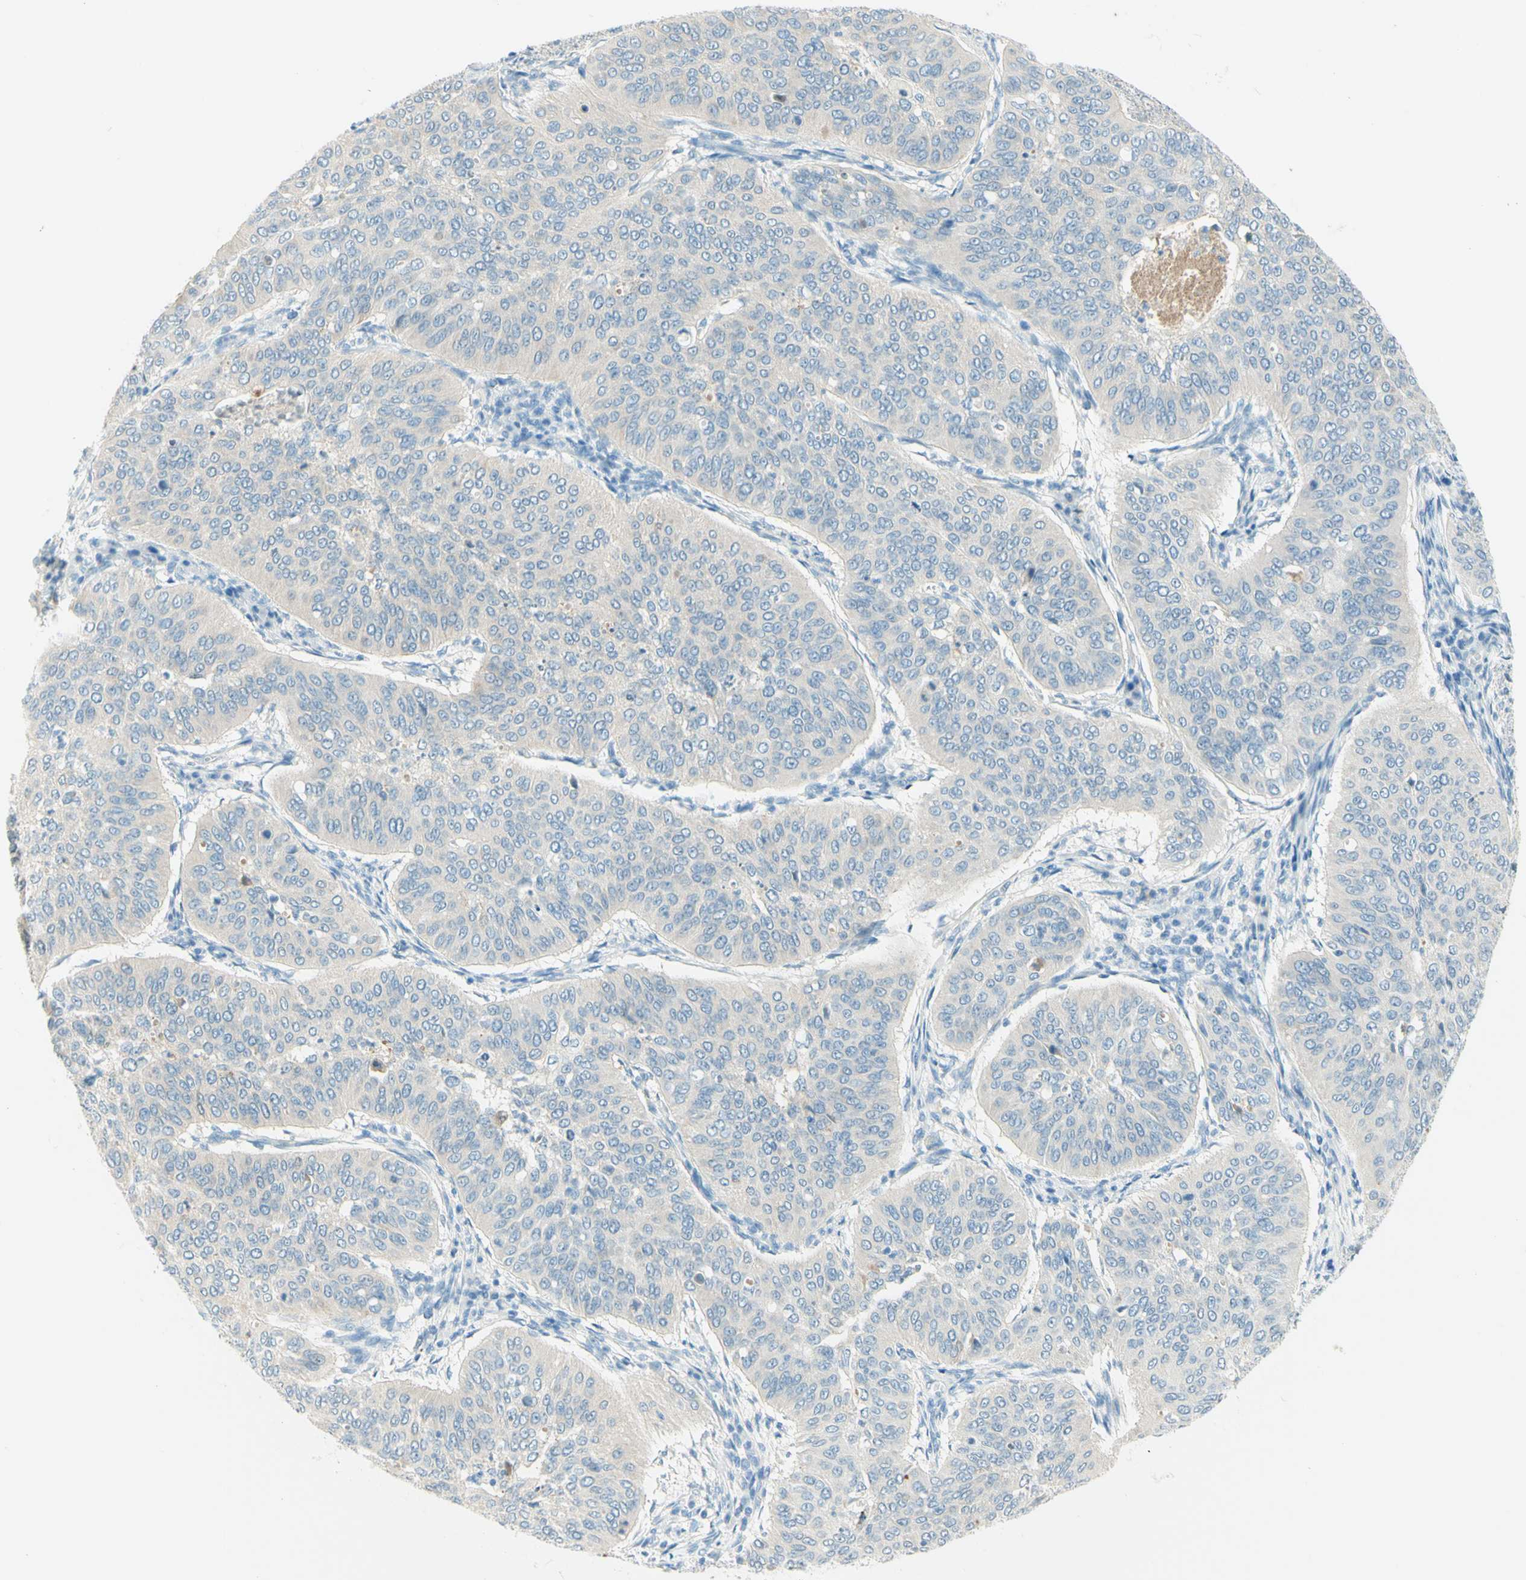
{"staining": {"intensity": "negative", "quantity": "none", "location": "none"}, "tissue": "cervical cancer", "cell_type": "Tumor cells", "image_type": "cancer", "snomed": [{"axis": "morphology", "description": "Normal tissue, NOS"}, {"axis": "morphology", "description": "Squamous cell carcinoma, NOS"}, {"axis": "topography", "description": "Cervix"}], "caption": "The image exhibits no significant positivity in tumor cells of cervical cancer. (Immunohistochemistry (ihc), brightfield microscopy, high magnification).", "gene": "TMEM132D", "patient": {"sex": "female", "age": 39}}